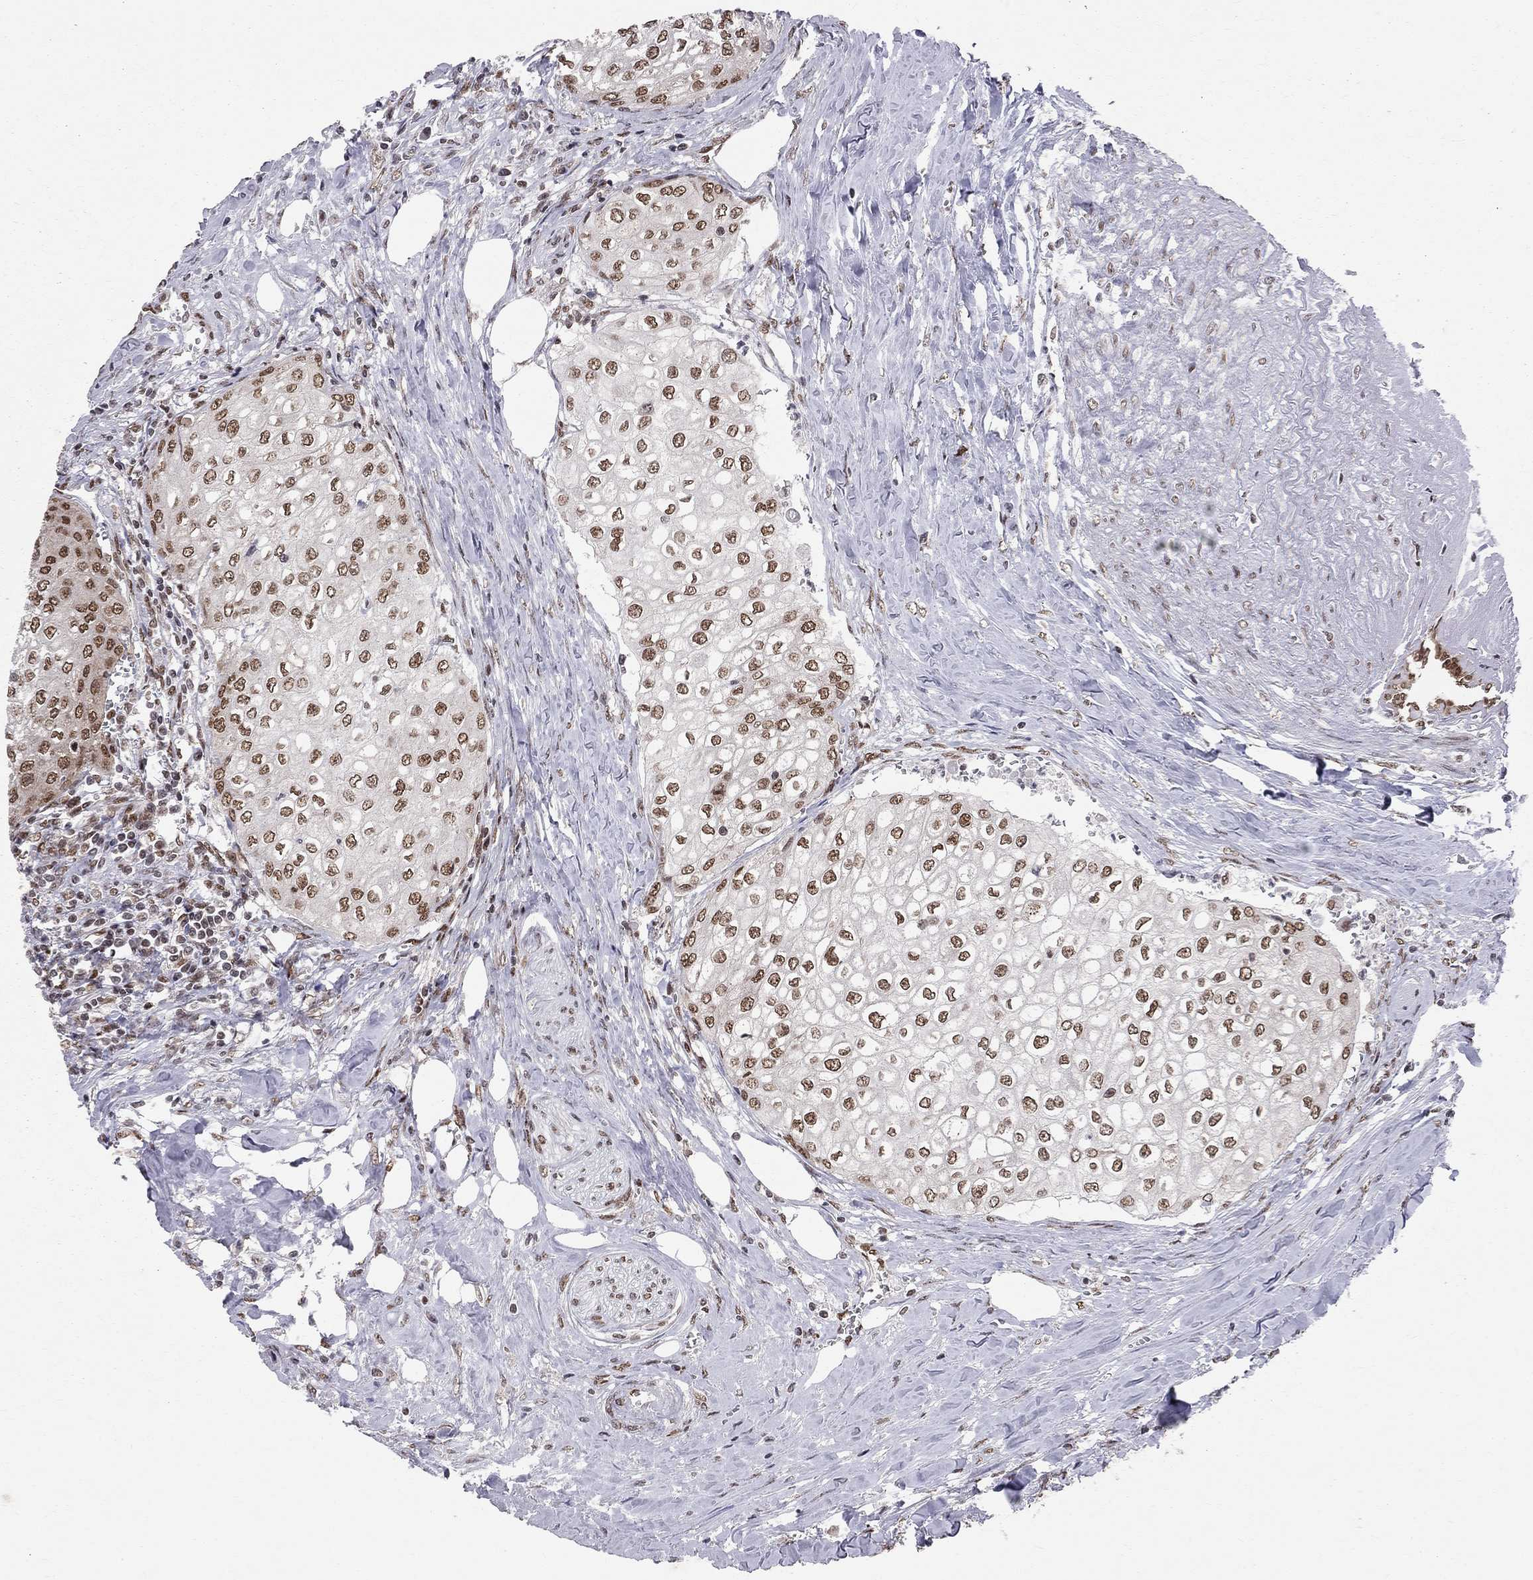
{"staining": {"intensity": "moderate", "quantity": ">75%", "location": "nuclear"}, "tissue": "urothelial cancer", "cell_type": "Tumor cells", "image_type": "cancer", "snomed": [{"axis": "morphology", "description": "Urothelial carcinoma, High grade"}, {"axis": "topography", "description": "Urinary bladder"}], "caption": "Moderate nuclear protein expression is seen in approximately >75% of tumor cells in urothelial cancer. The staining was performed using DAB to visualize the protein expression in brown, while the nuclei were stained in blue with hematoxylin (Magnification: 20x).", "gene": "SAP30L", "patient": {"sex": "male", "age": 62}}